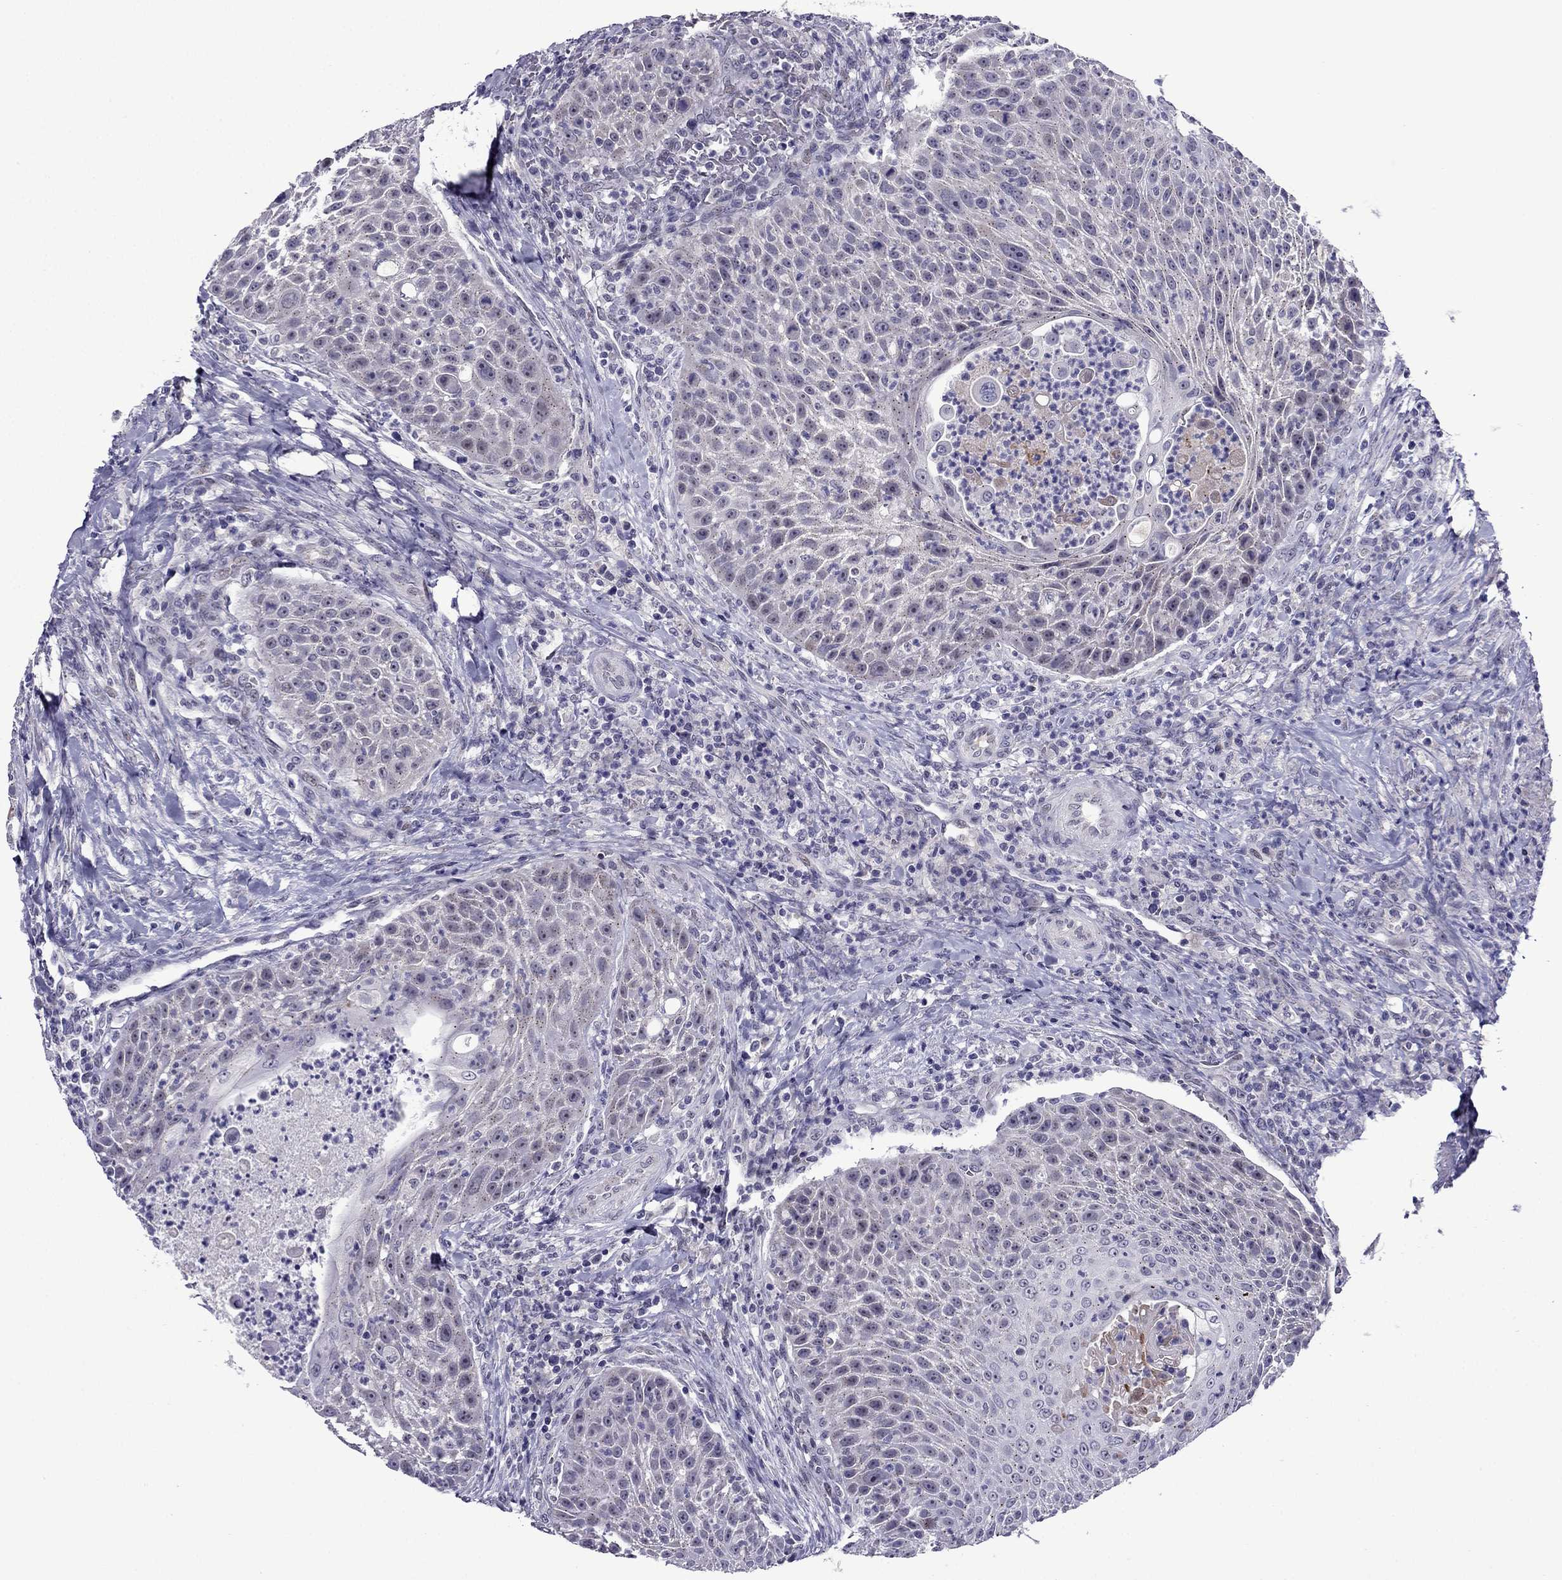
{"staining": {"intensity": "negative", "quantity": "none", "location": "none"}, "tissue": "head and neck cancer", "cell_type": "Tumor cells", "image_type": "cancer", "snomed": [{"axis": "morphology", "description": "Squamous cell carcinoma, NOS"}, {"axis": "topography", "description": "Head-Neck"}], "caption": "Immunohistochemical staining of human head and neck squamous cell carcinoma demonstrates no significant positivity in tumor cells.", "gene": "MYBPH", "patient": {"sex": "male", "age": 69}}